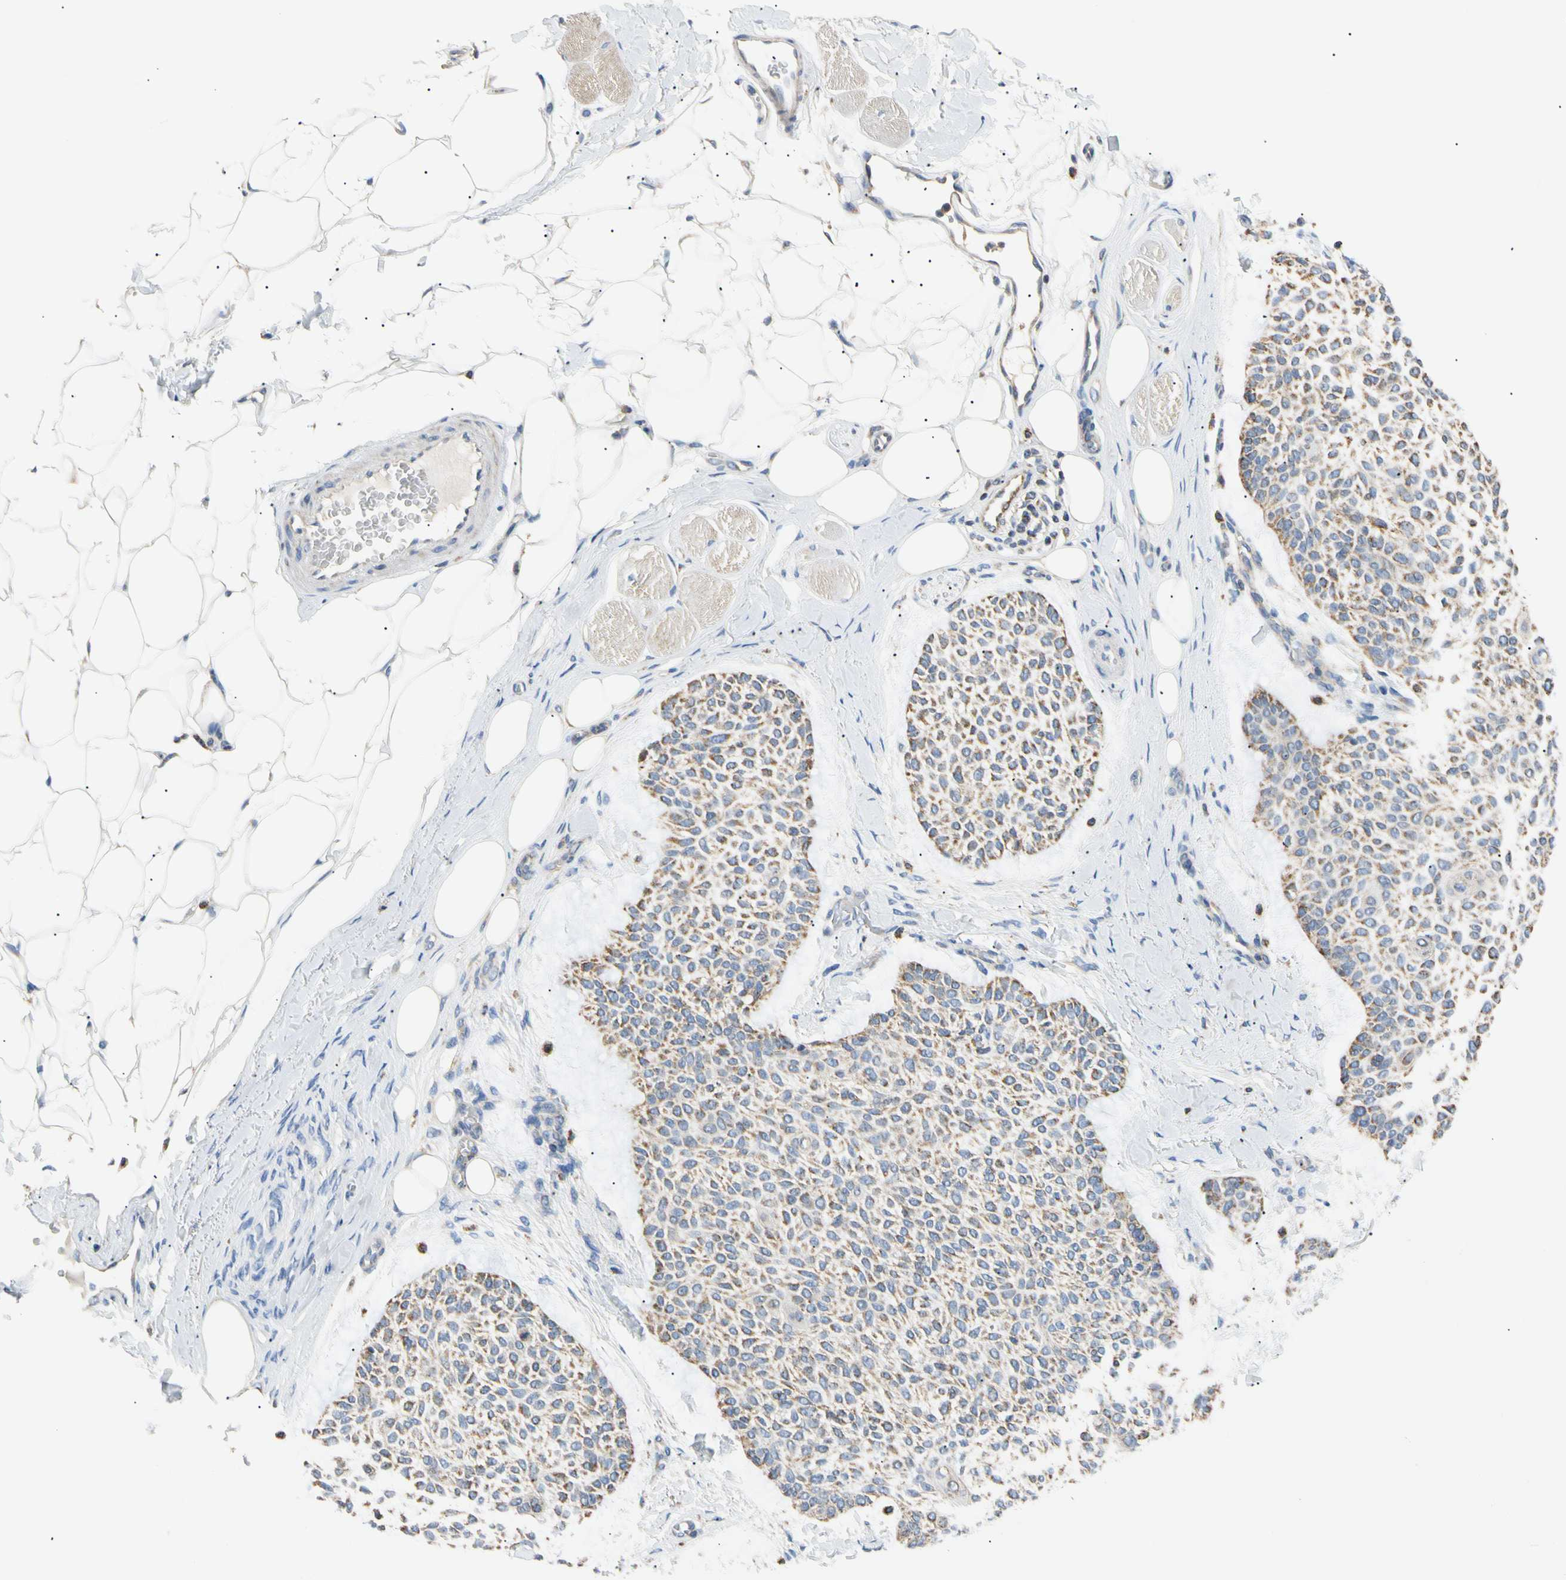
{"staining": {"intensity": "moderate", "quantity": "<25%", "location": "cytoplasmic/membranous"}, "tissue": "skin cancer", "cell_type": "Tumor cells", "image_type": "cancer", "snomed": [{"axis": "morphology", "description": "Normal tissue, NOS"}, {"axis": "morphology", "description": "Basal cell carcinoma"}, {"axis": "topography", "description": "Skin"}], "caption": "This is a histology image of IHC staining of basal cell carcinoma (skin), which shows moderate staining in the cytoplasmic/membranous of tumor cells.", "gene": "PLGRKT", "patient": {"sex": "female", "age": 70}}